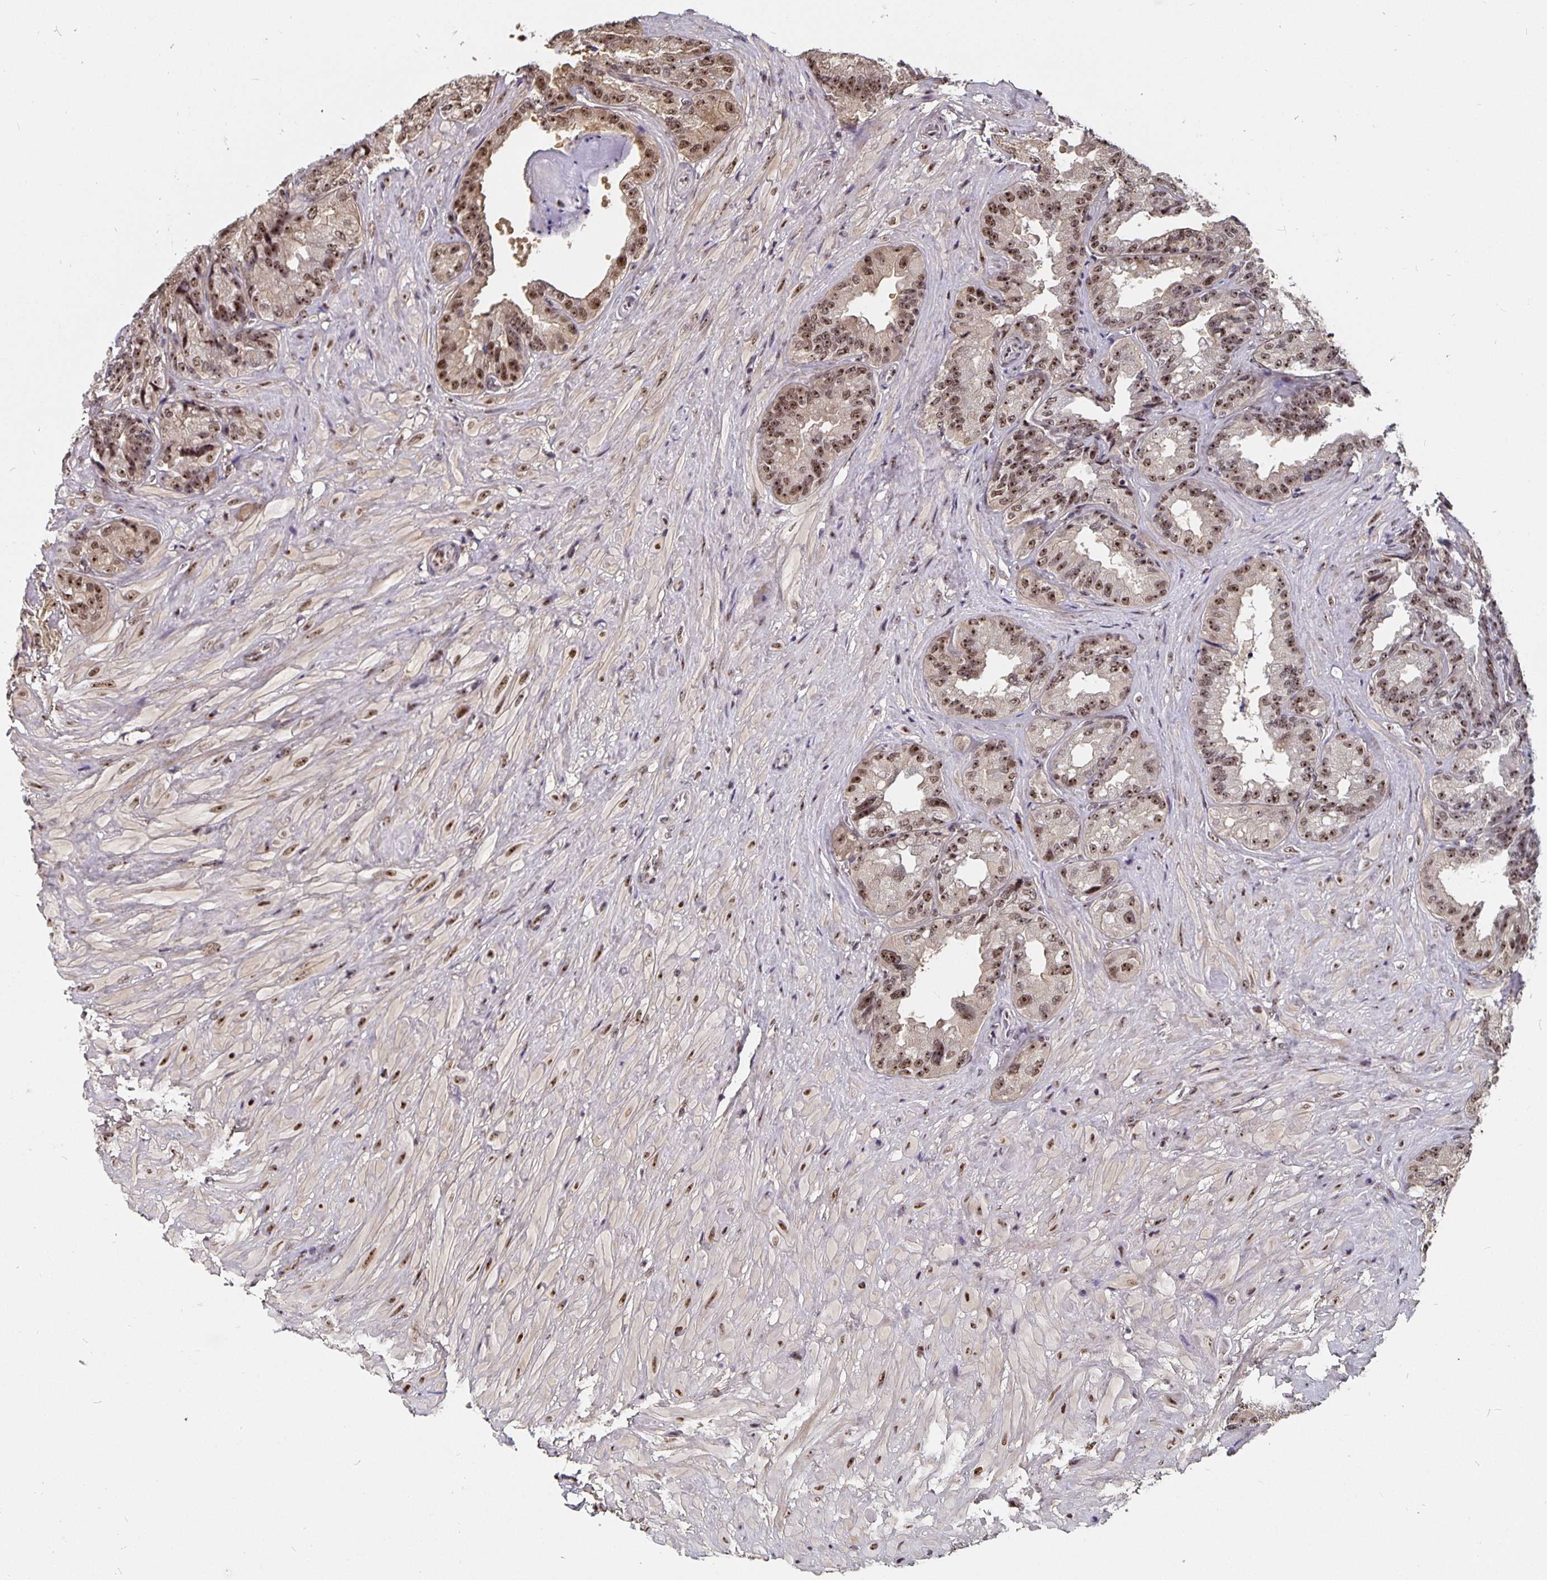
{"staining": {"intensity": "strong", "quantity": ">75%", "location": "nuclear"}, "tissue": "seminal vesicle", "cell_type": "Glandular cells", "image_type": "normal", "snomed": [{"axis": "morphology", "description": "Normal tissue, NOS"}, {"axis": "topography", "description": "Seminal veicle"}], "caption": "Protein expression by immunohistochemistry (IHC) exhibits strong nuclear staining in approximately >75% of glandular cells in normal seminal vesicle.", "gene": "LAS1L", "patient": {"sex": "male", "age": 68}}